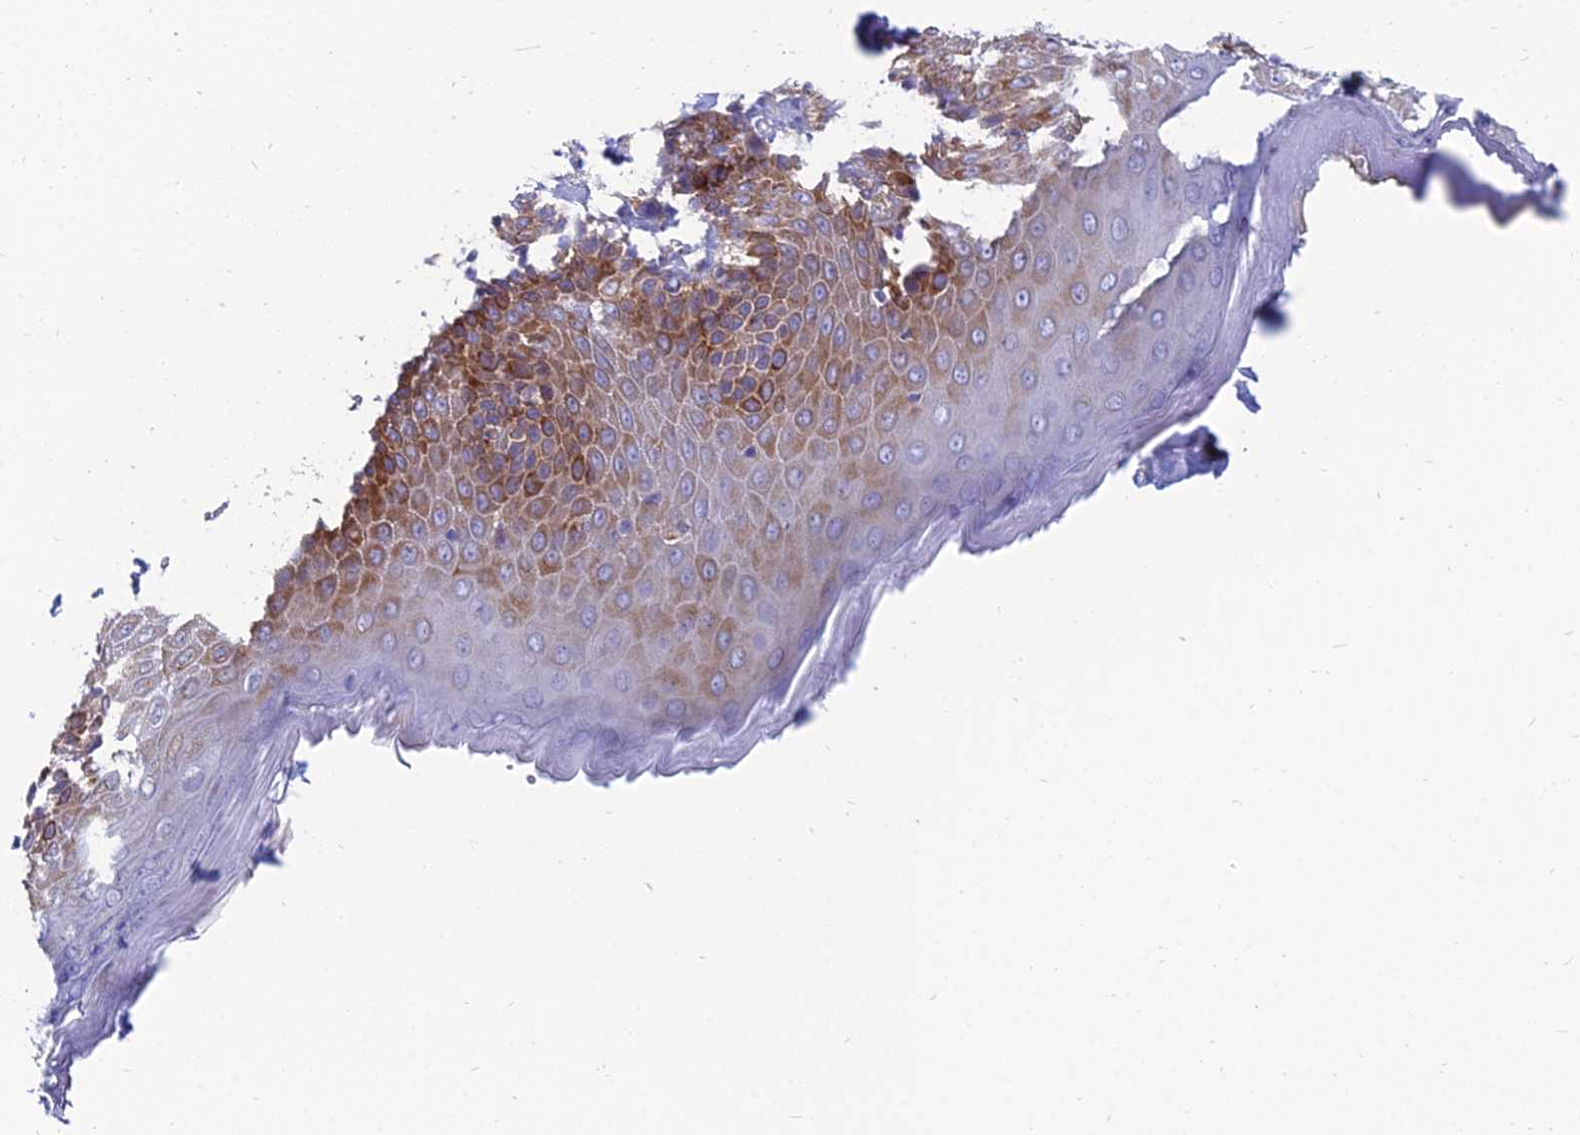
{"staining": {"intensity": "strong", "quantity": "25%-75%", "location": "cytoplasmic/membranous"}, "tissue": "skin", "cell_type": "Epidermal cells", "image_type": "normal", "snomed": [{"axis": "morphology", "description": "Normal tissue, NOS"}, {"axis": "topography", "description": "Anal"}], "caption": "This is an image of IHC staining of unremarkable skin, which shows strong staining in the cytoplasmic/membranous of epidermal cells.", "gene": "TXLNA", "patient": {"sex": "male", "age": 69}}